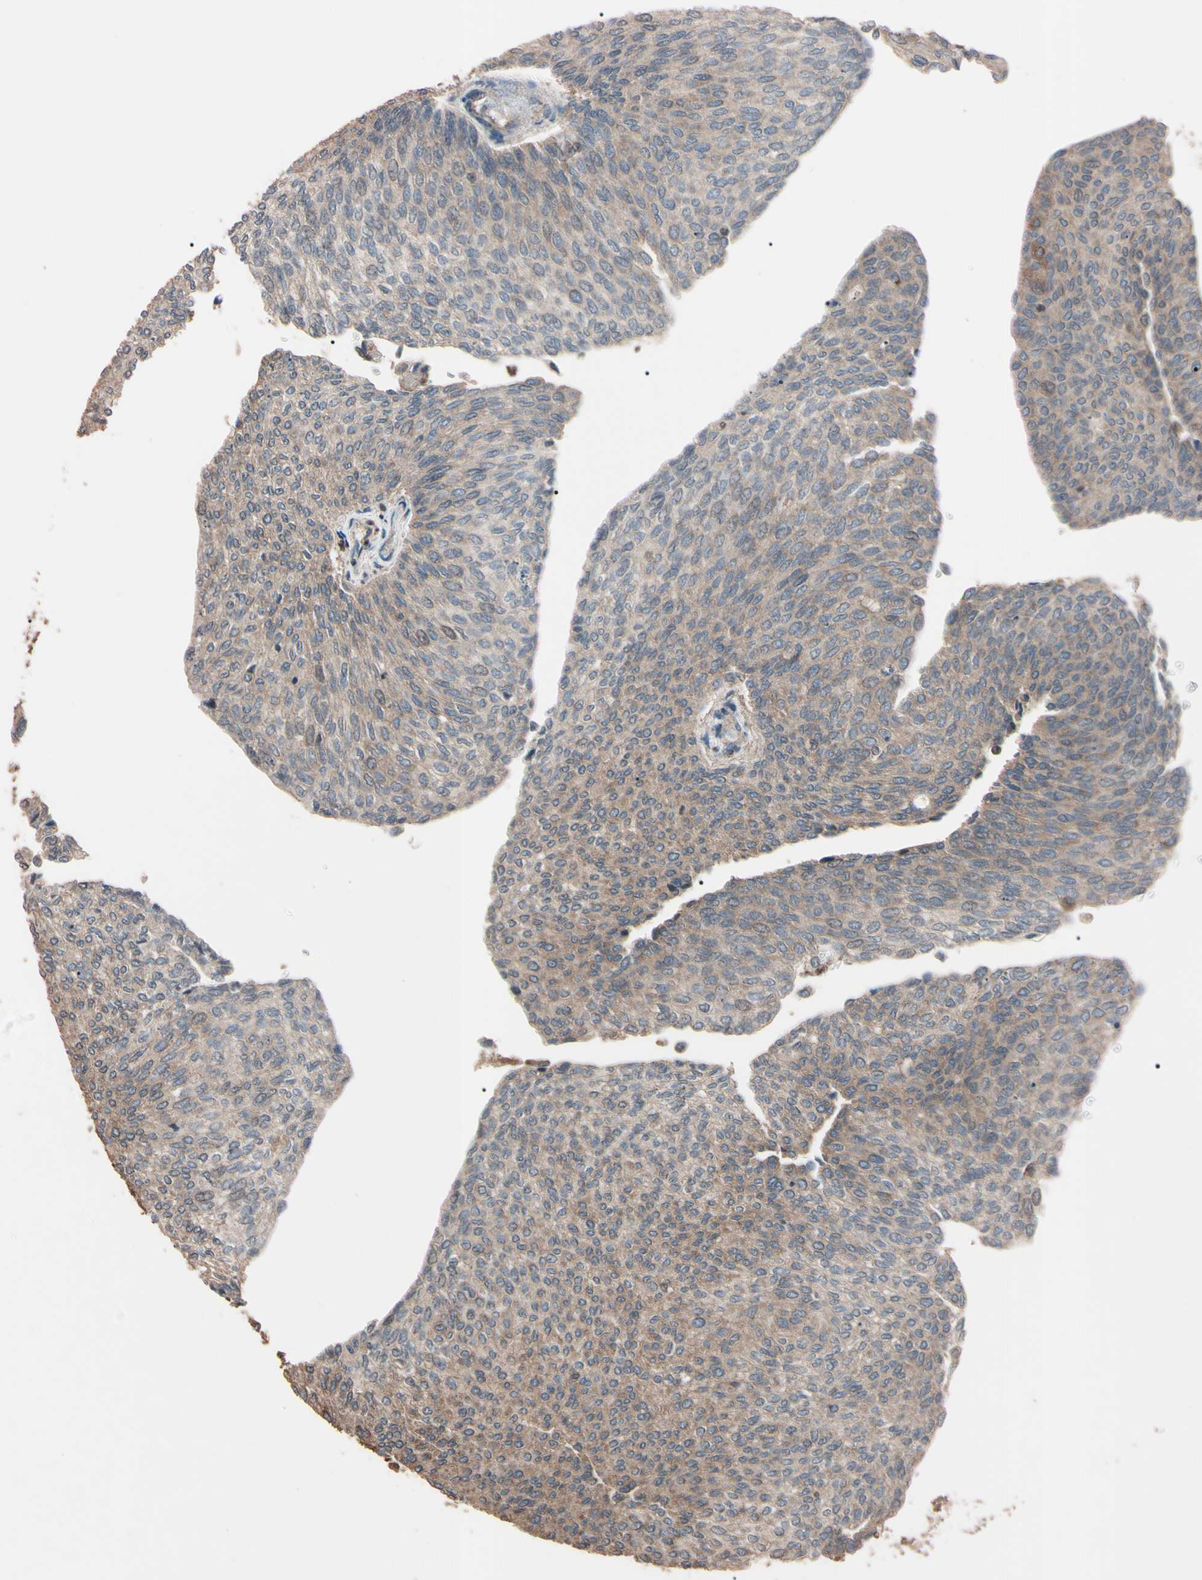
{"staining": {"intensity": "weak", "quantity": ">75%", "location": "cytoplasmic/membranous"}, "tissue": "urothelial cancer", "cell_type": "Tumor cells", "image_type": "cancer", "snomed": [{"axis": "morphology", "description": "Urothelial carcinoma, Low grade"}, {"axis": "topography", "description": "Urinary bladder"}], "caption": "Tumor cells reveal weak cytoplasmic/membranous expression in about >75% of cells in low-grade urothelial carcinoma.", "gene": "TNFRSF1A", "patient": {"sex": "female", "age": 79}}